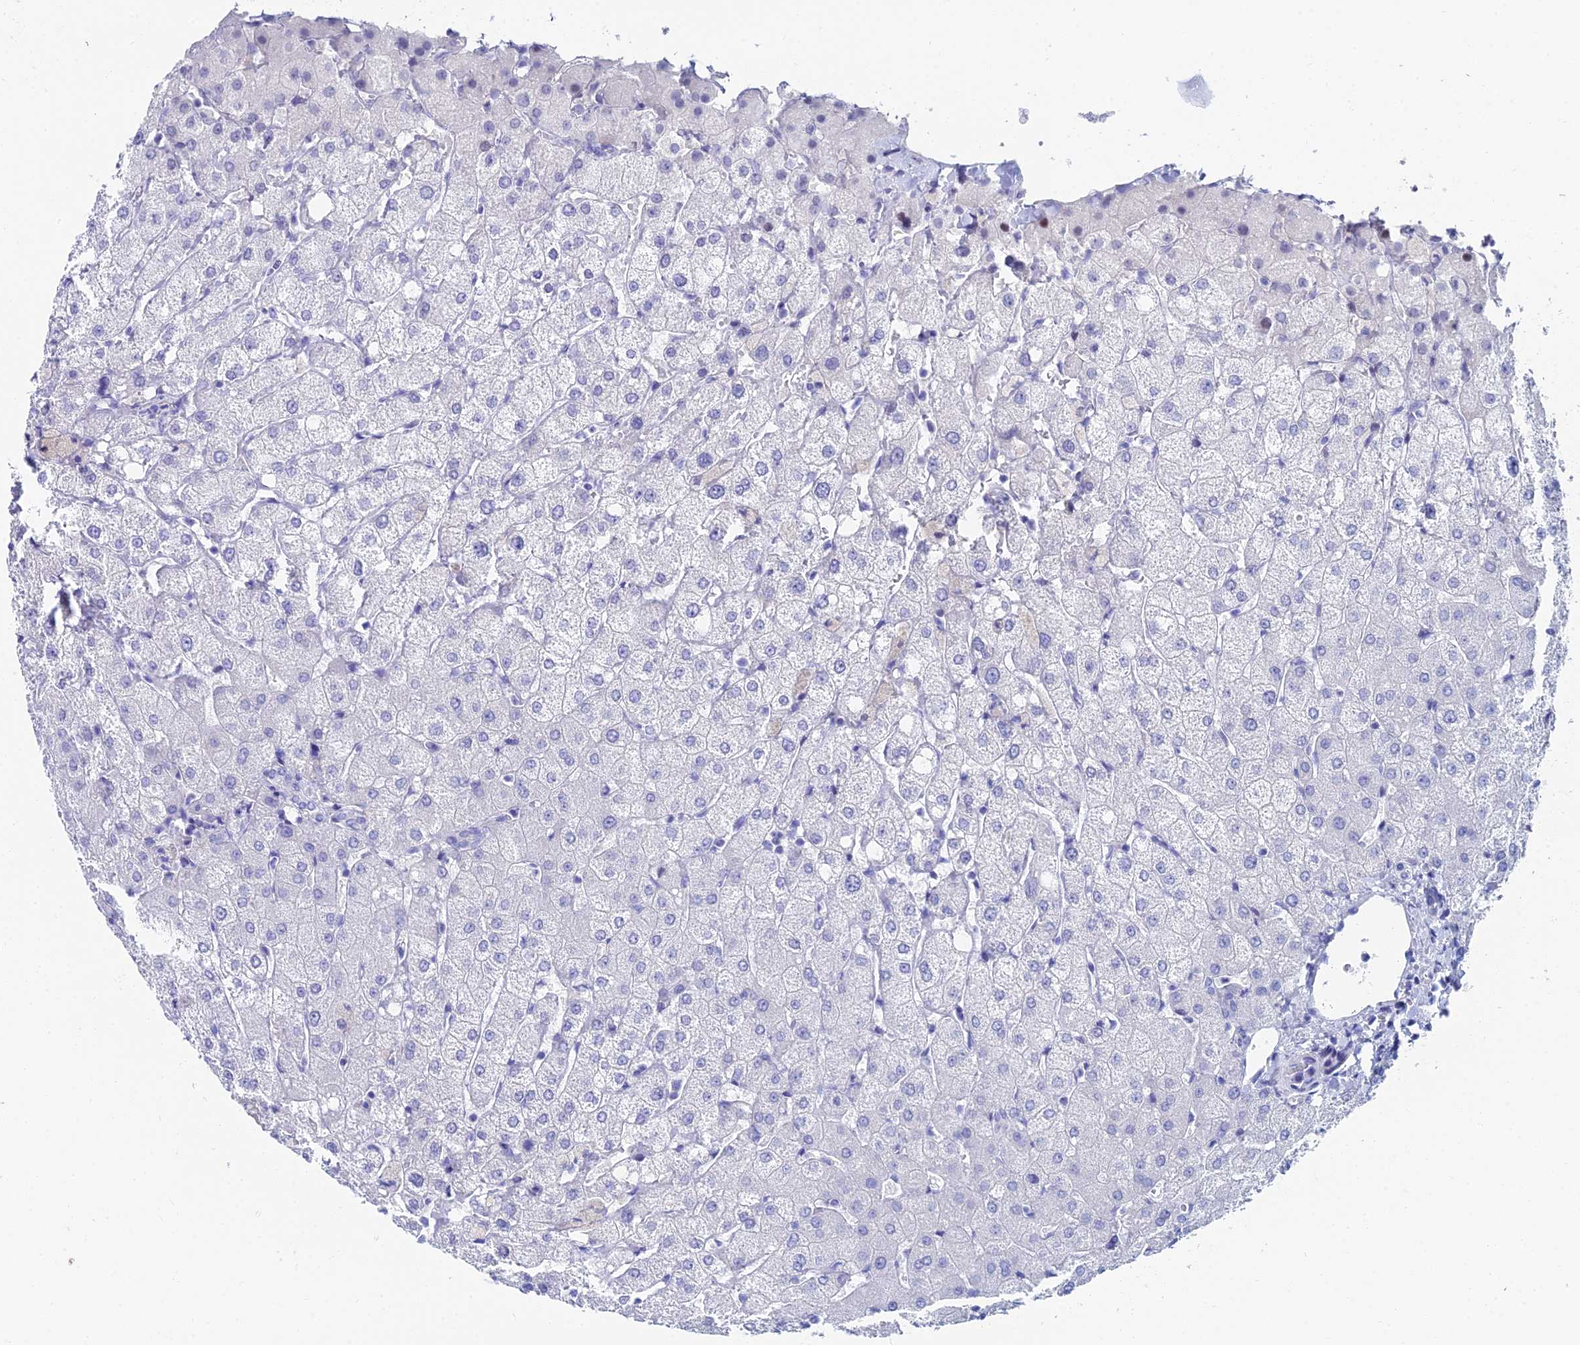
{"staining": {"intensity": "negative", "quantity": "none", "location": "none"}, "tissue": "liver", "cell_type": "Cholangiocytes", "image_type": "normal", "snomed": [{"axis": "morphology", "description": "Normal tissue, NOS"}, {"axis": "topography", "description": "Liver"}], "caption": "A micrograph of human liver is negative for staining in cholangiocytes. The staining was performed using DAB to visualize the protein expression in brown, while the nuclei were stained in blue with hematoxylin (Magnification: 20x).", "gene": "HSPA1L", "patient": {"sex": "female", "age": 54}}